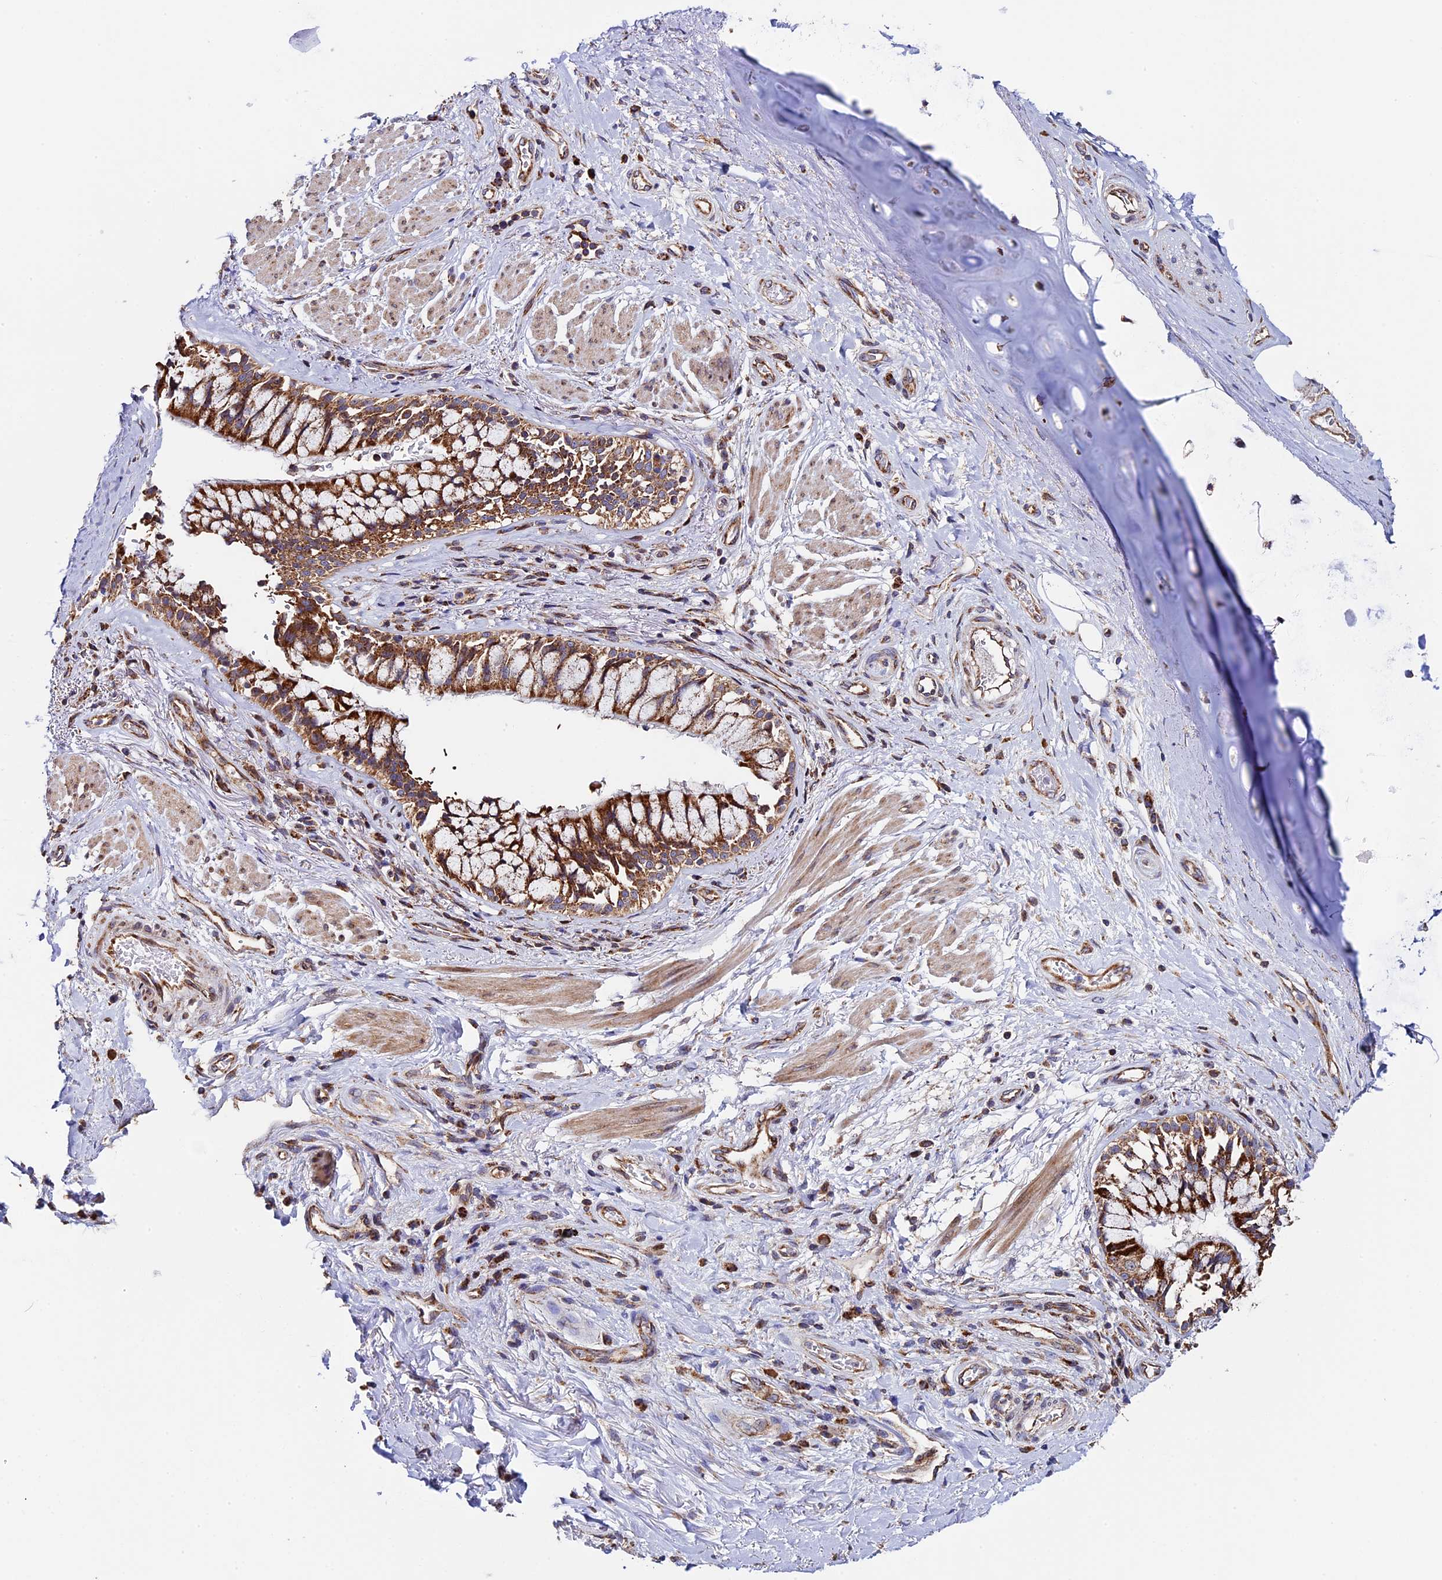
{"staining": {"intensity": "weak", "quantity": "25%-75%", "location": "cytoplasmic/membranous"}, "tissue": "soft tissue", "cell_type": "Chondrocytes", "image_type": "normal", "snomed": [{"axis": "morphology", "description": "Normal tissue, NOS"}, {"axis": "morphology", "description": "Squamous cell carcinoma, NOS"}, {"axis": "topography", "description": "Bronchus"}, {"axis": "topography", "description": "Lung"}], "caption": "Chondrocytes exhibit low levels of weak cytoplasmic/membranous expression in approximately 25%-75% of cells in unremarkable soft tissue.", "gene": "SLC9A5", "patient": {"sex": "male", "age": 64}}